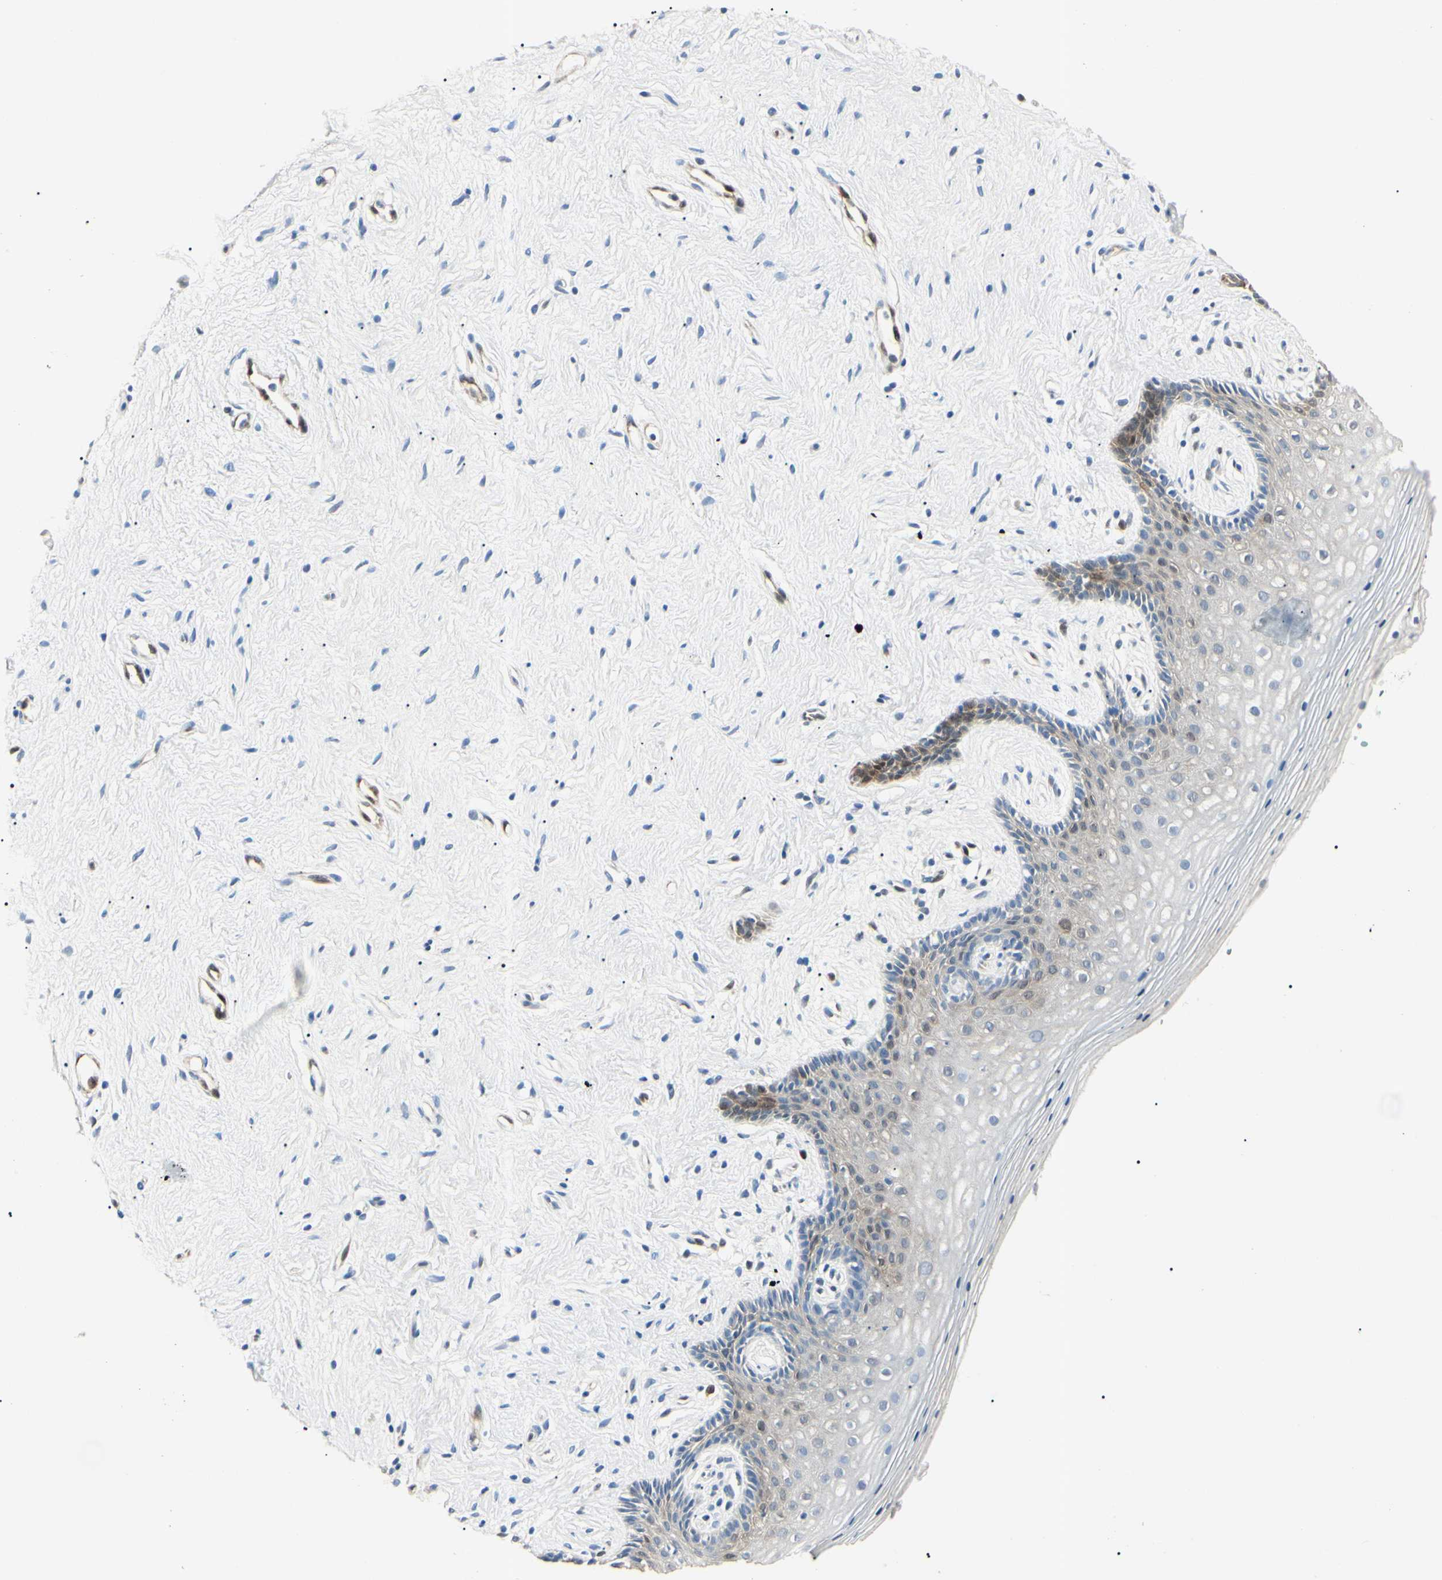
{"staining": {"intensity": "weak", "quantity": "<25%", "location": "cytoplasmic/membranous,nuclear"}, "tissue": "vagina", "cell_type": "Squamous epithelial cells", "image_type": "normal", "snomed": [{"axis": "morphology", "description": "Normal tissue, NOS"}, {"axis": "topography", "description": "Vagina"}], "caption": "Immunohistochemistry histopathology image of normal vagina: vagina stained with DAB (3,3'-diaminobenzidine) displays no significant protein expression in squamous epithelial cells.", "gene": "AKR1C3", "patient": {"sex": "female", "age": 44}}